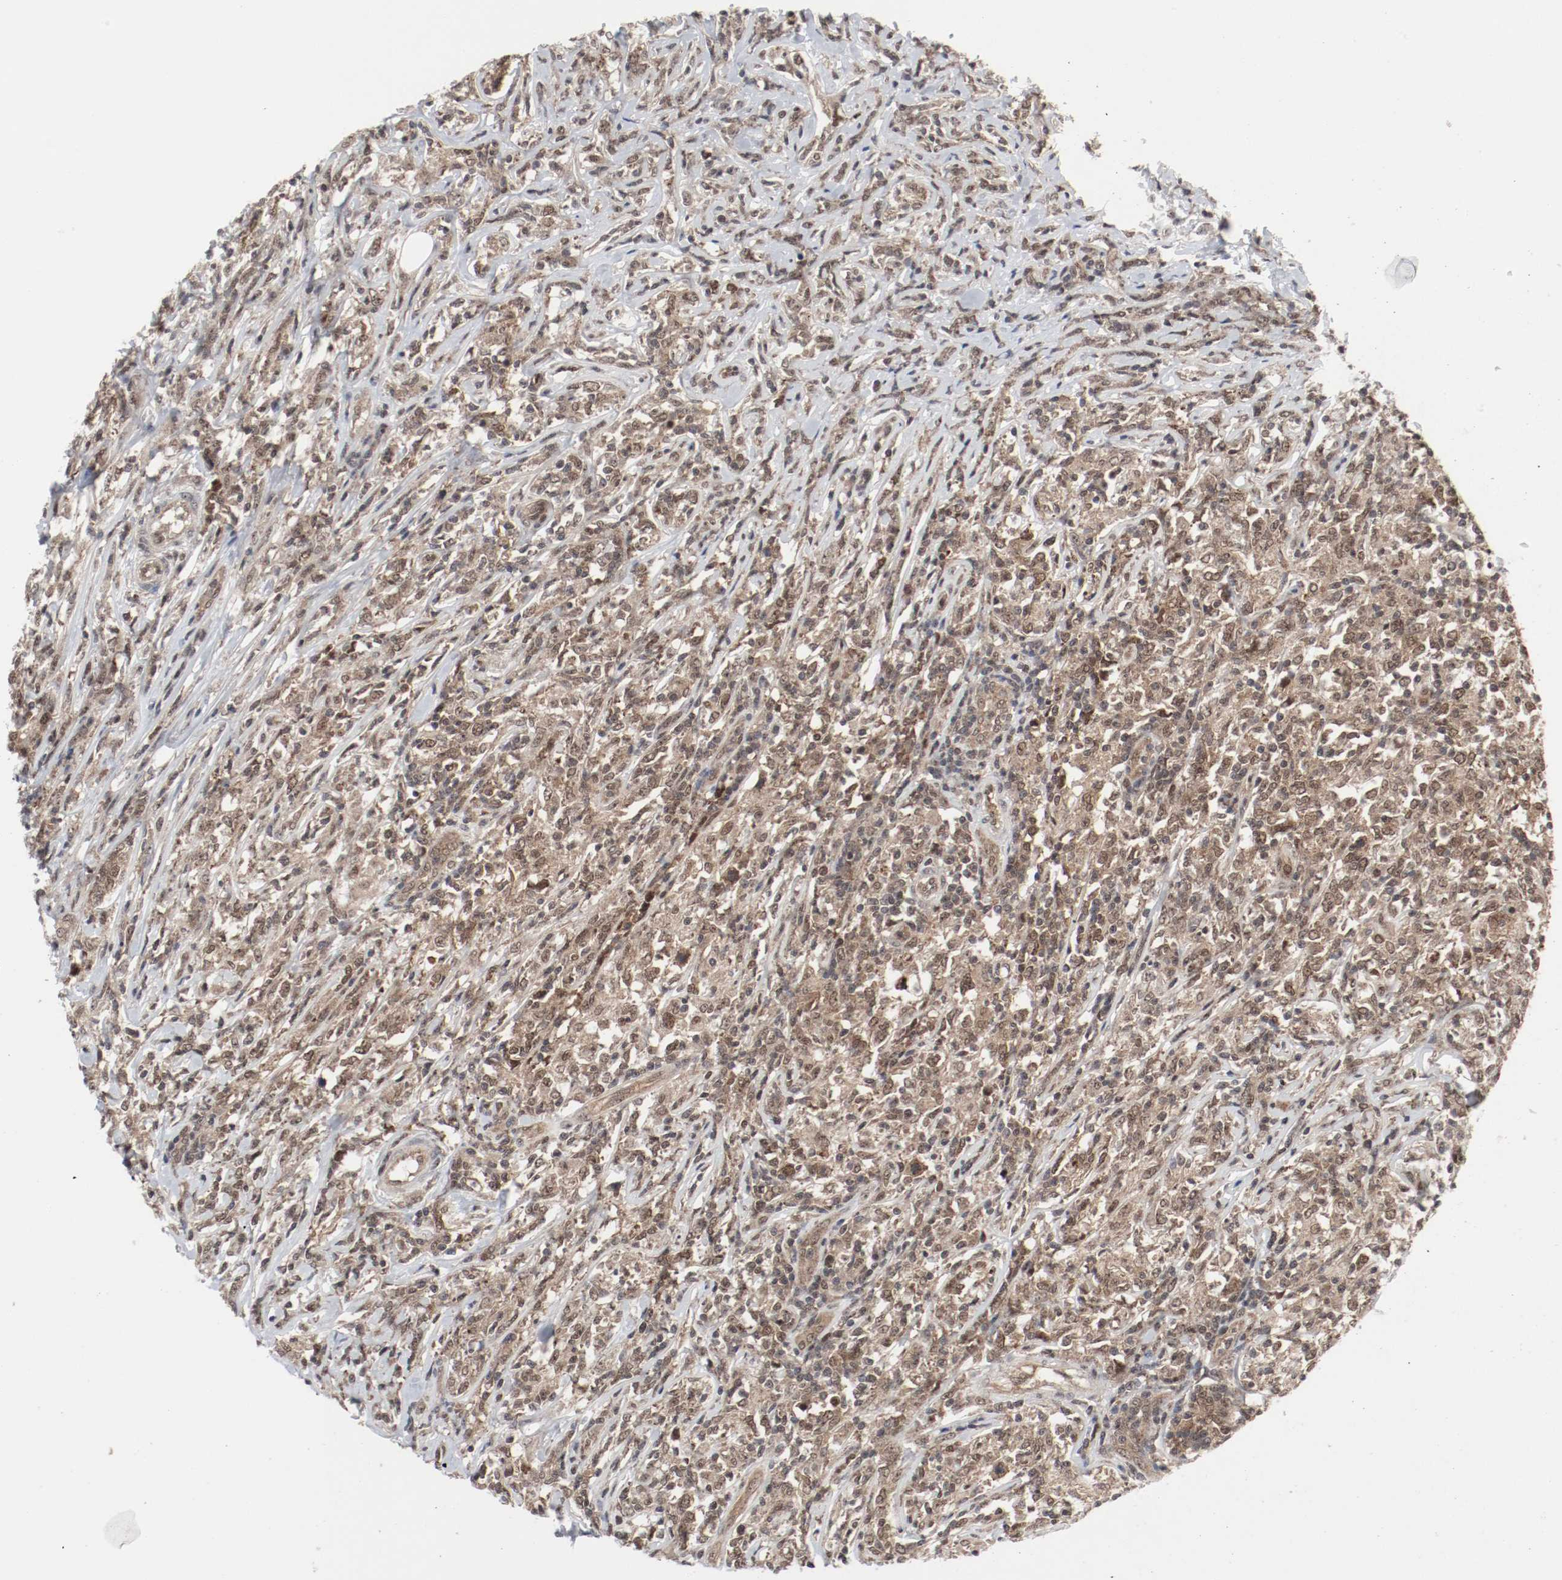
{"staining": {"intensity": "moderate", "quantity": ">75%", "location": "cytoplasmic/membranous,nuclear"}, "tissue": "lymphoma", "cell_type": "Tumor cells", "image_type": "cancer", "snomed": [{"axis": "morphology", "description": "Malignant lymphoma, non-Hodgkin's type, High grade"}, {"axis": "topography", "description": "Lymph node"}], "caption": "Lymphoma was stained to show a protein in brown. There is medium levels of moderate cytoplasmic/membranous and nuclear expression in about >75% of tumor cells.", "gene": "CSNK2B", "patient": {"sex": "female", "age": 84}}